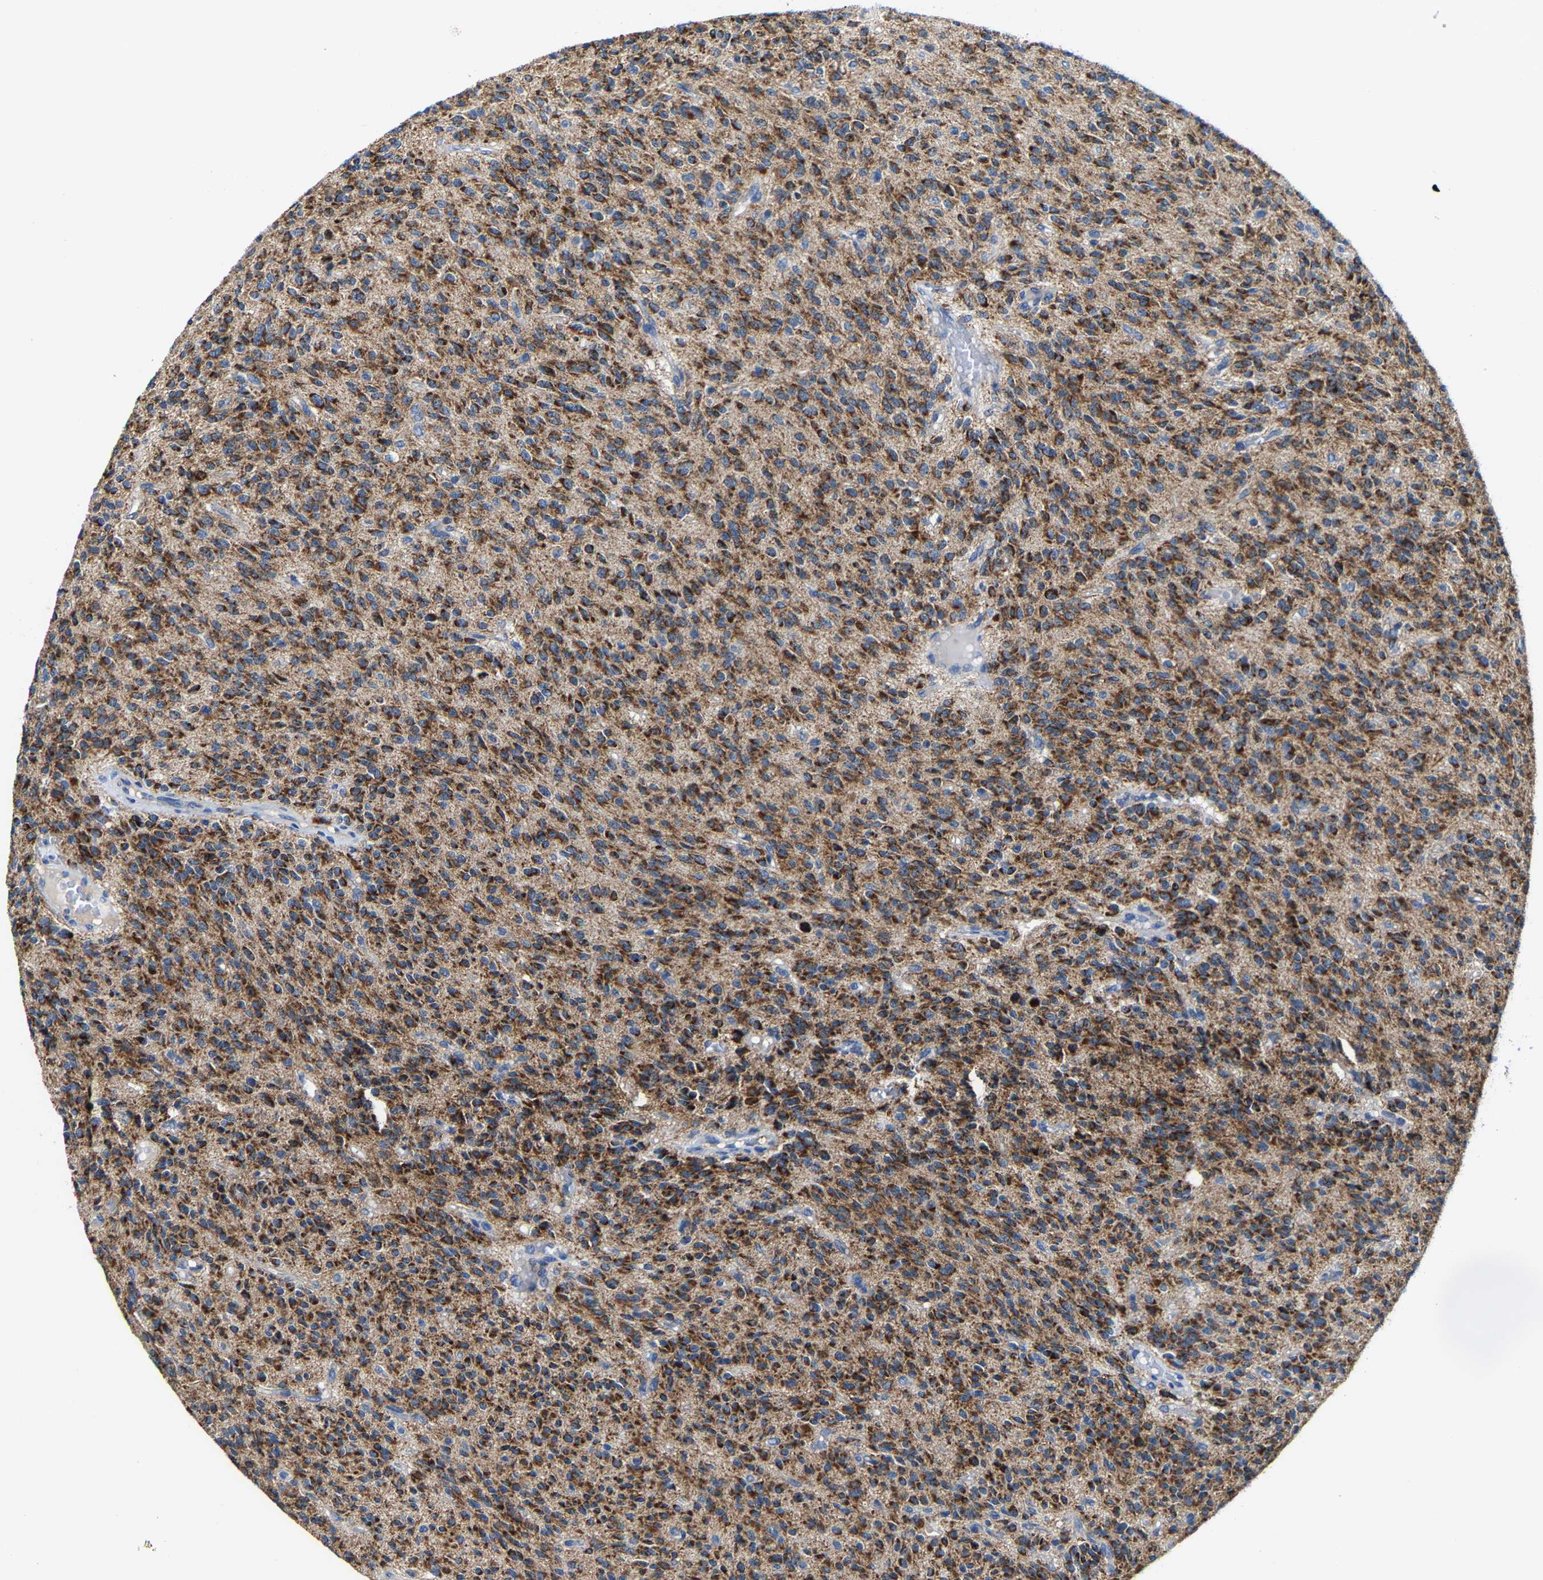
{"staining": {"intensity": "strong", "quantity": ">75%", "location": "cytoplasmic/membranous"}, "tissue": "glioma", "cell_type": "Tumor cells", "image_type": "cancer", "snomed": [{"axis": "morphology", "description": "Glioma, malignant, High grade"}, {"axis": "topography", "description": "Brain"}], "caption": "Immunohistochemistry (IHC) micrograph of neoplastic tissue: glioma stained using IHC shows high levels of strong protein expression localized specifically in the cytoplasmic/membranous of tumor cells, appearing as a cytoplasmic/membranous brown color.", "gene": "SLC25A25", "patient": {"sex": "male", "age": 34}}